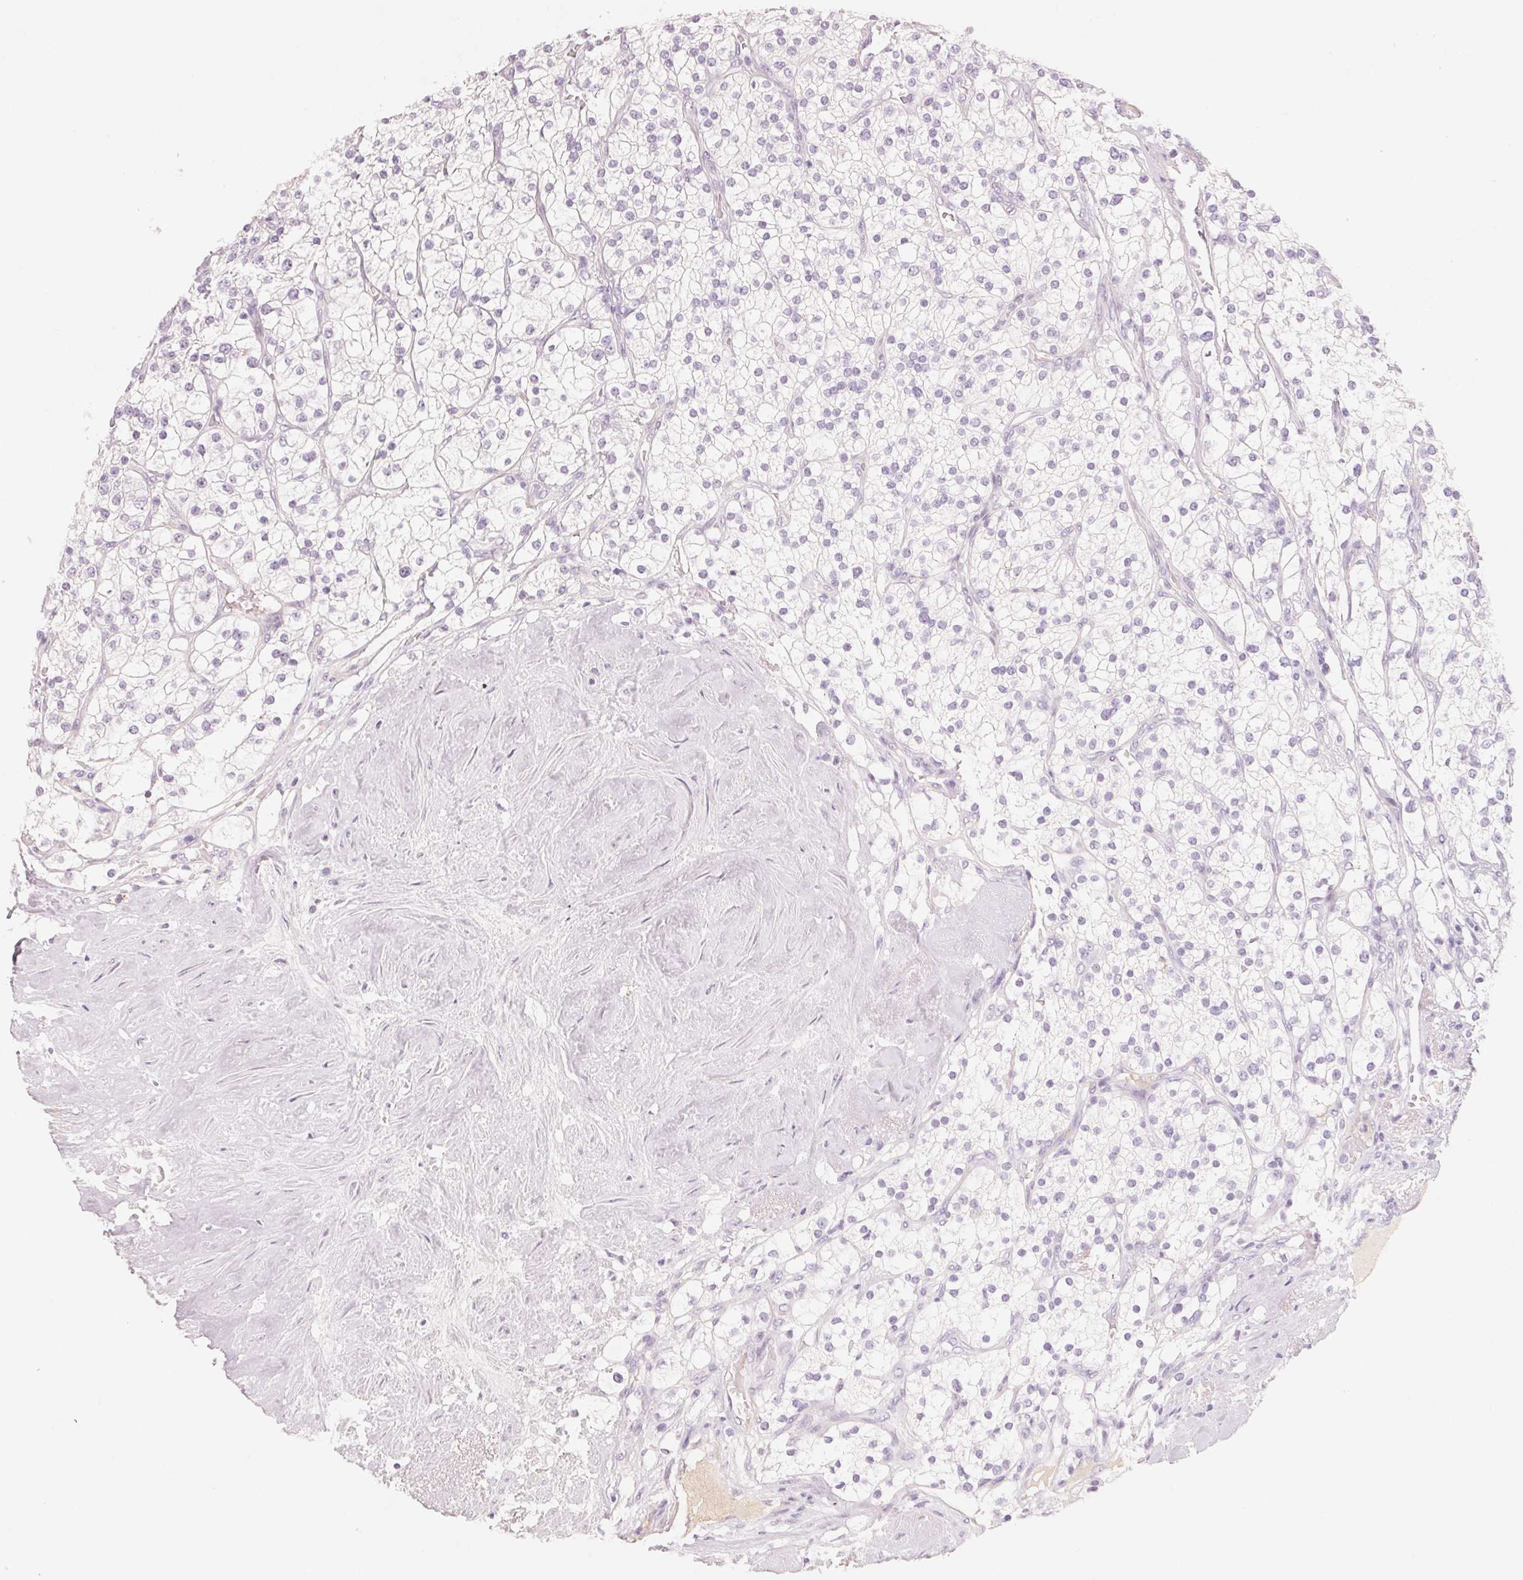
{"staining": {"intensity": "negative", "quantity": "none", "location": "none"}, "tissue": "renal cancer", "cell_type": "Tumor cells", "image_type": "cancer", "snomed": [{"axis": "morphology", "description": "Adenocarcinoma, NOS"}, {"axis": "topography", "description": "Kidney"}], "caption": "There is no significant staining in tumor cells of renal cancer. Nuclei are stained in blue.", "gene": "CFHR2", "patient": {"sex": "male", "age": 80}}